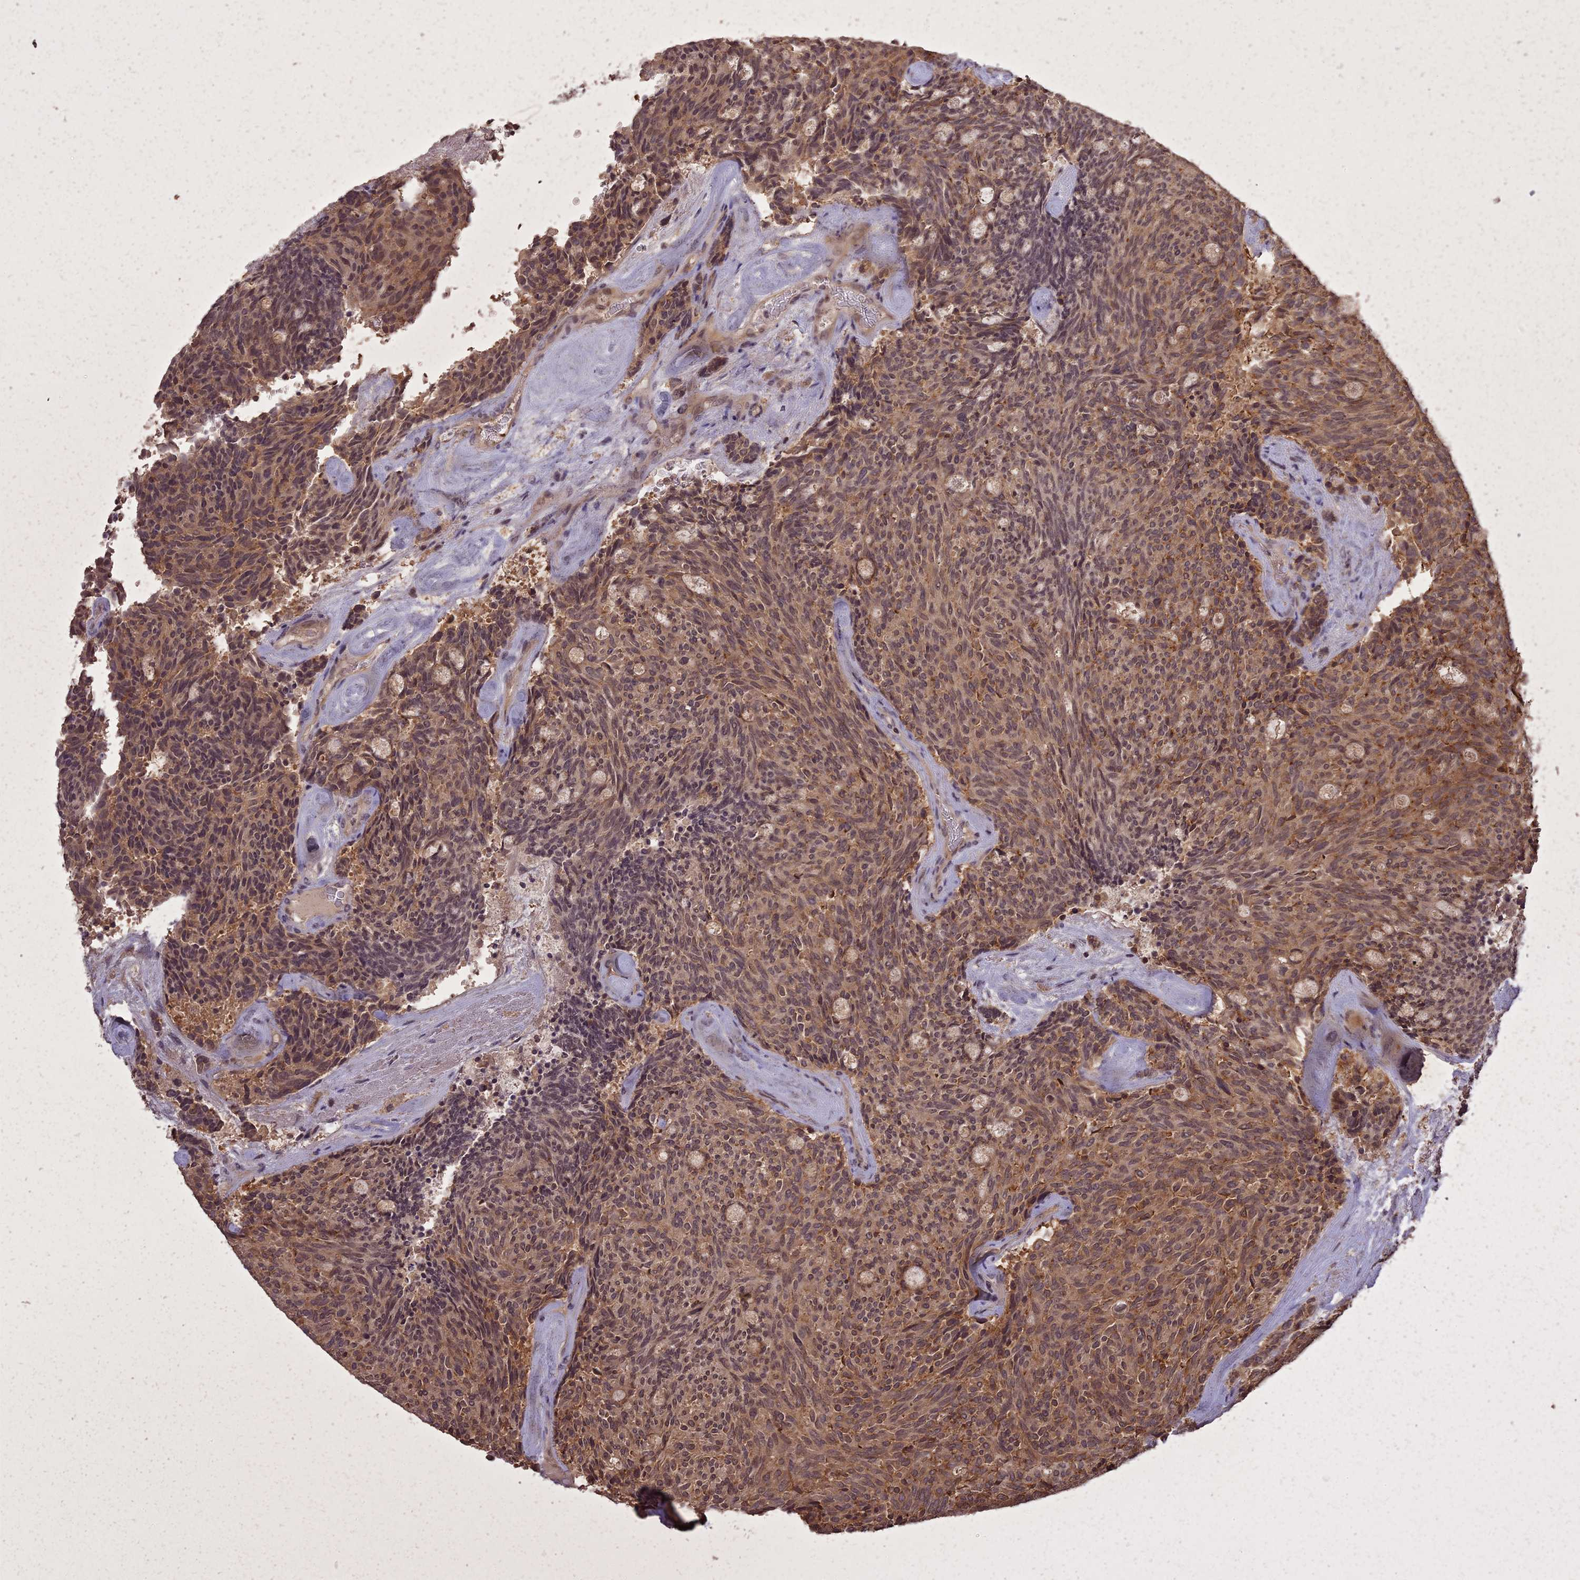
{"staining": {"intensity": "moderate", "quantity": ">75%", "location": "cytoplasmic/membranous,nuclear"}, "tissue": "carcinoid", "cell_type": "Tumor cells", "image_type": "cancer", "snomed": [{"axis": "morphology", "description": "Carcinoid, malignant, NOS"}, {"axis": "topography", "description": "Pancreas"}], "caption": "The micrograph shows a brown stain indicating the presence of a protein in the cytoplasmic/membranous and nuclear of tumor cells in carcinoid. The protein of interest is stained brown, and the nuclei are stained in blue (DAB IHC with brightfield microscopy, high magnification).", "gene": "ING5", "patient": {"sex": "female", "age": 54}}